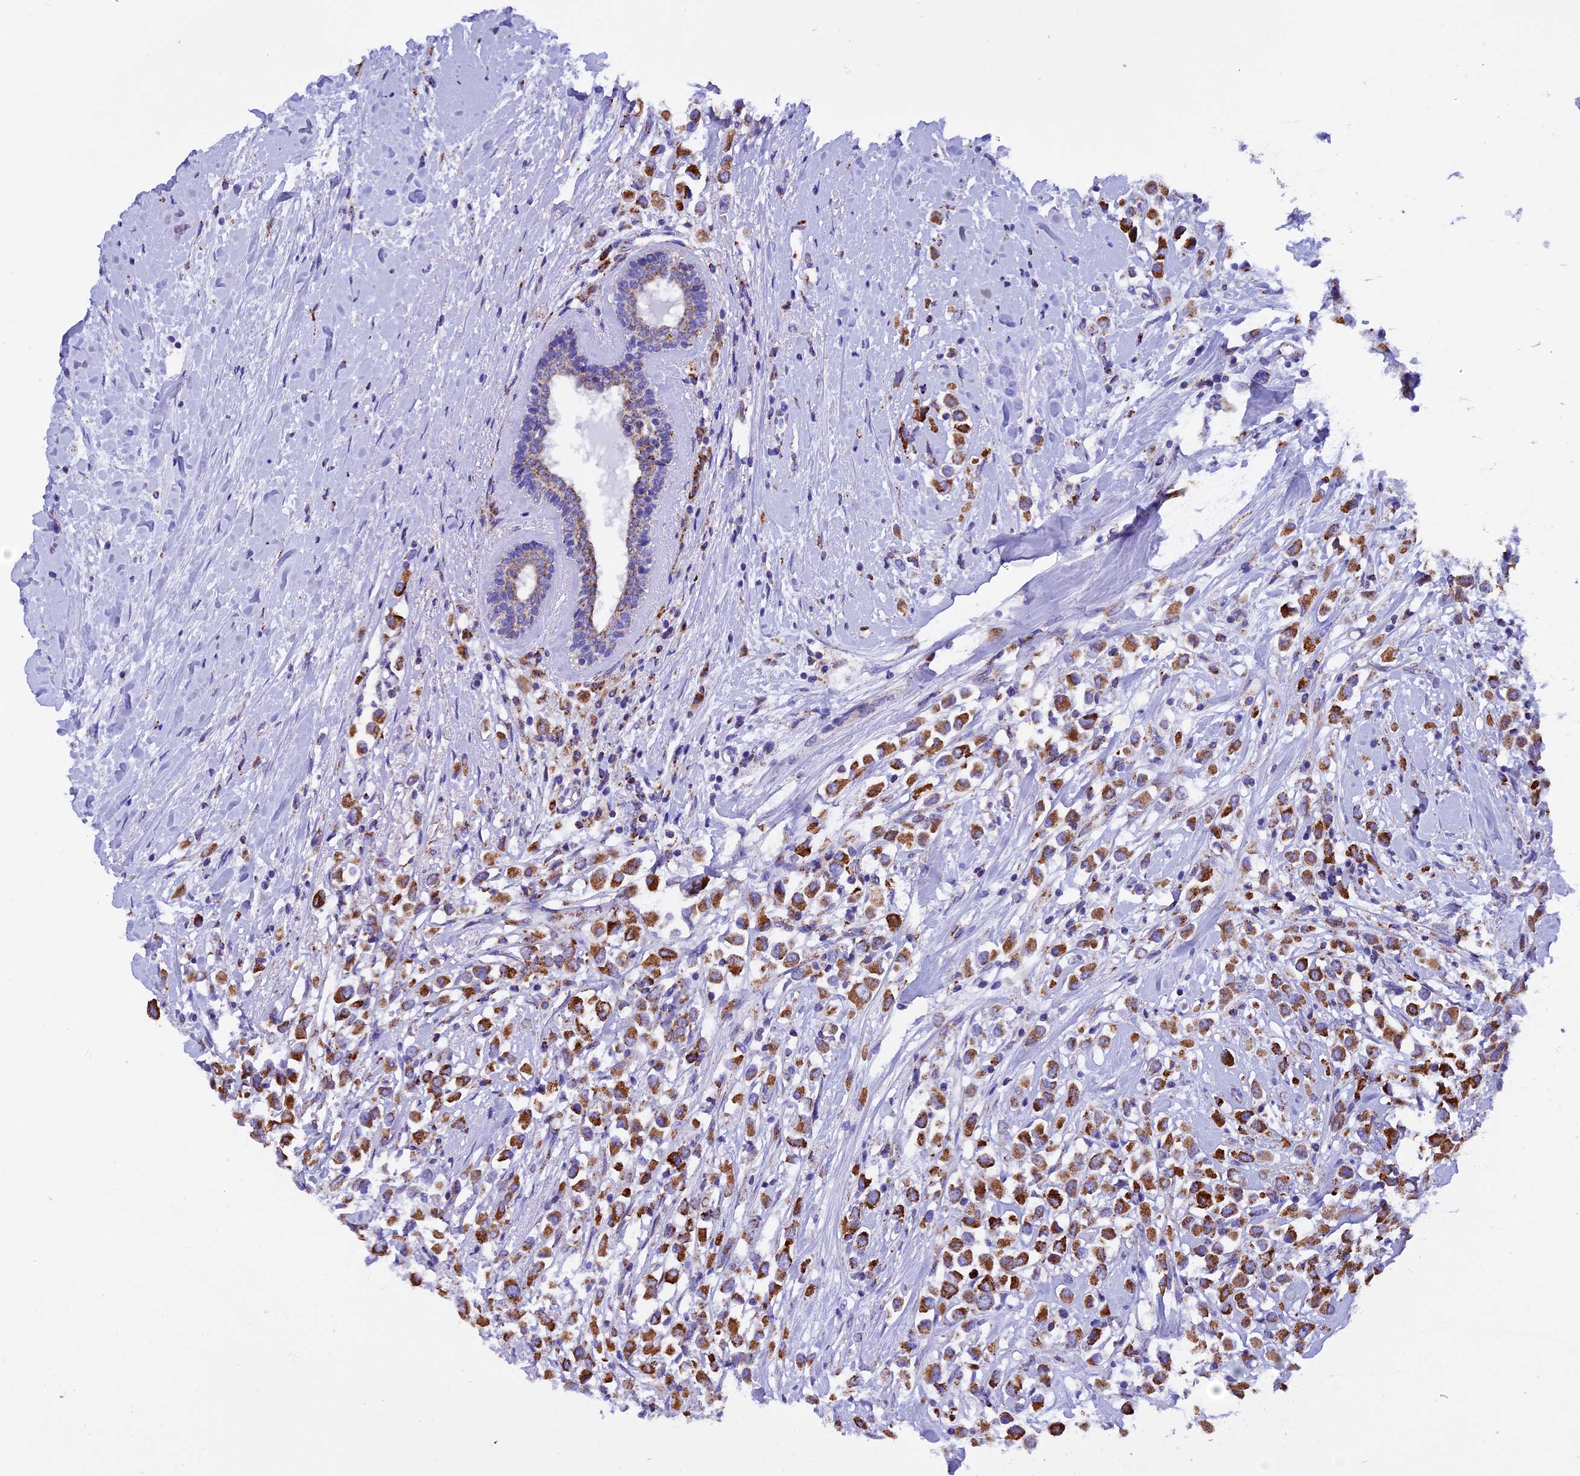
{"staining": {"intensity": "moderate", "quantity": "25%-75%", "location": "cytoplasmic/membranous"}, "tissue": "breast cancer", "cell_type": "Tumor cells", "image_type": "cancer", "snomed": [{"axis": "morphology", "description": "Duct carcinoma"}, {"axis": "topography", "description": "Breast"}], "caption": "DAB (3,3'-diaminobenzidine) immunohistochemical staining of invasive ductal carcinoma (breast) displays moderate cytoplasmic/membranous protein staining in approximately 25%-75% of tumor cells.", "gene": "SLC8B1", "patient": {"sex": "female", "age": 87}}